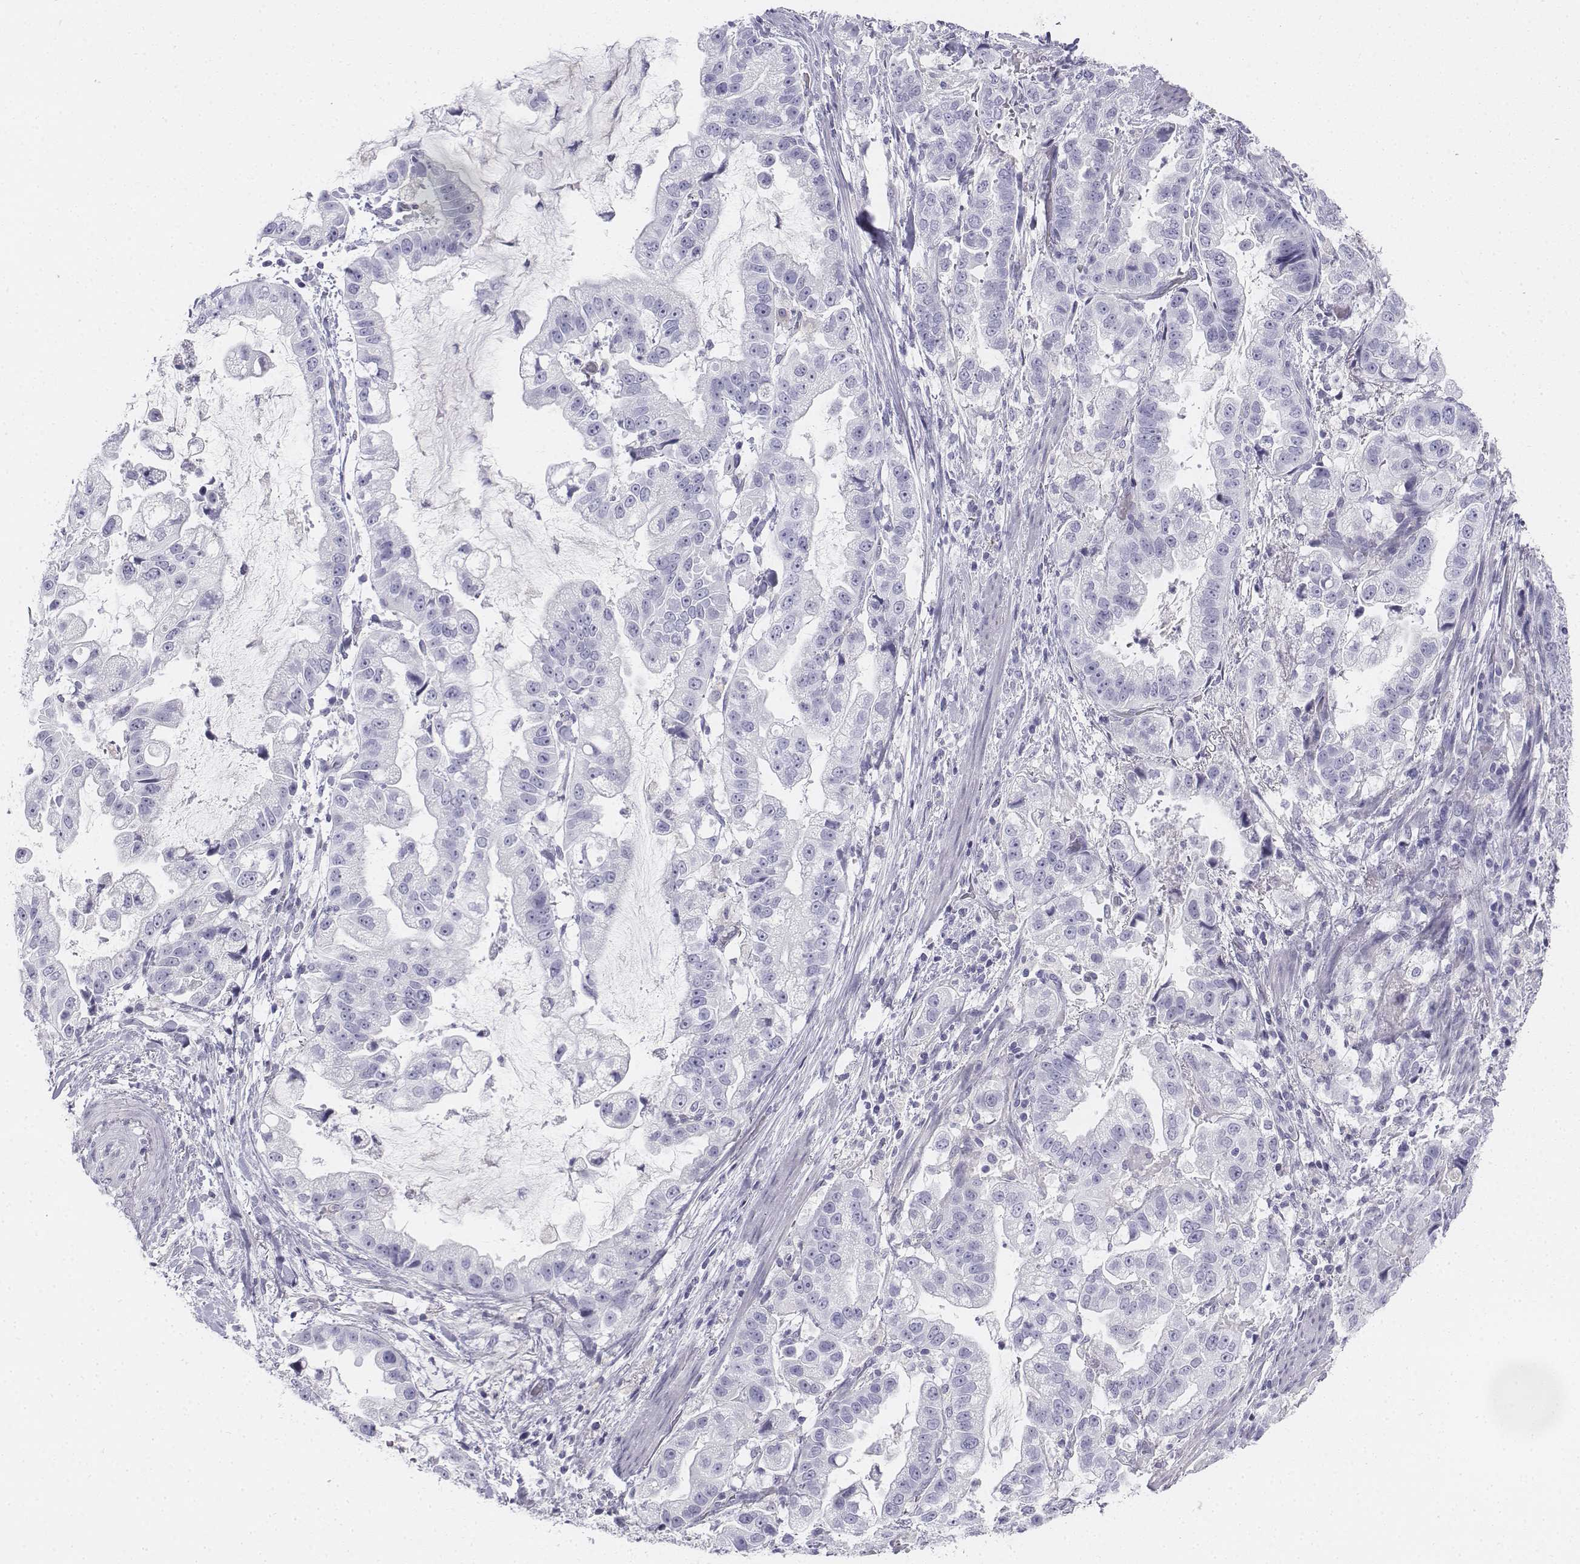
{"staining": {"intensity": "negative", "quantity": "none", "location": "none"}, "tissue": "stomach cancer", "cell_type": "Tumor cells", "image_type": "cancer", "snomed": [{"axis": "morphology", "description": "Adenocarcinoma, NOS"}, {"axis": "topography", "description": "Stomach"}], "caption": "This is an IHC histopathology image of human stomach cancer (adenocarcinoma). There is no positivity in tumor cells.", "gene": "TH", "patient": {"sex": "male", "age": 59}}